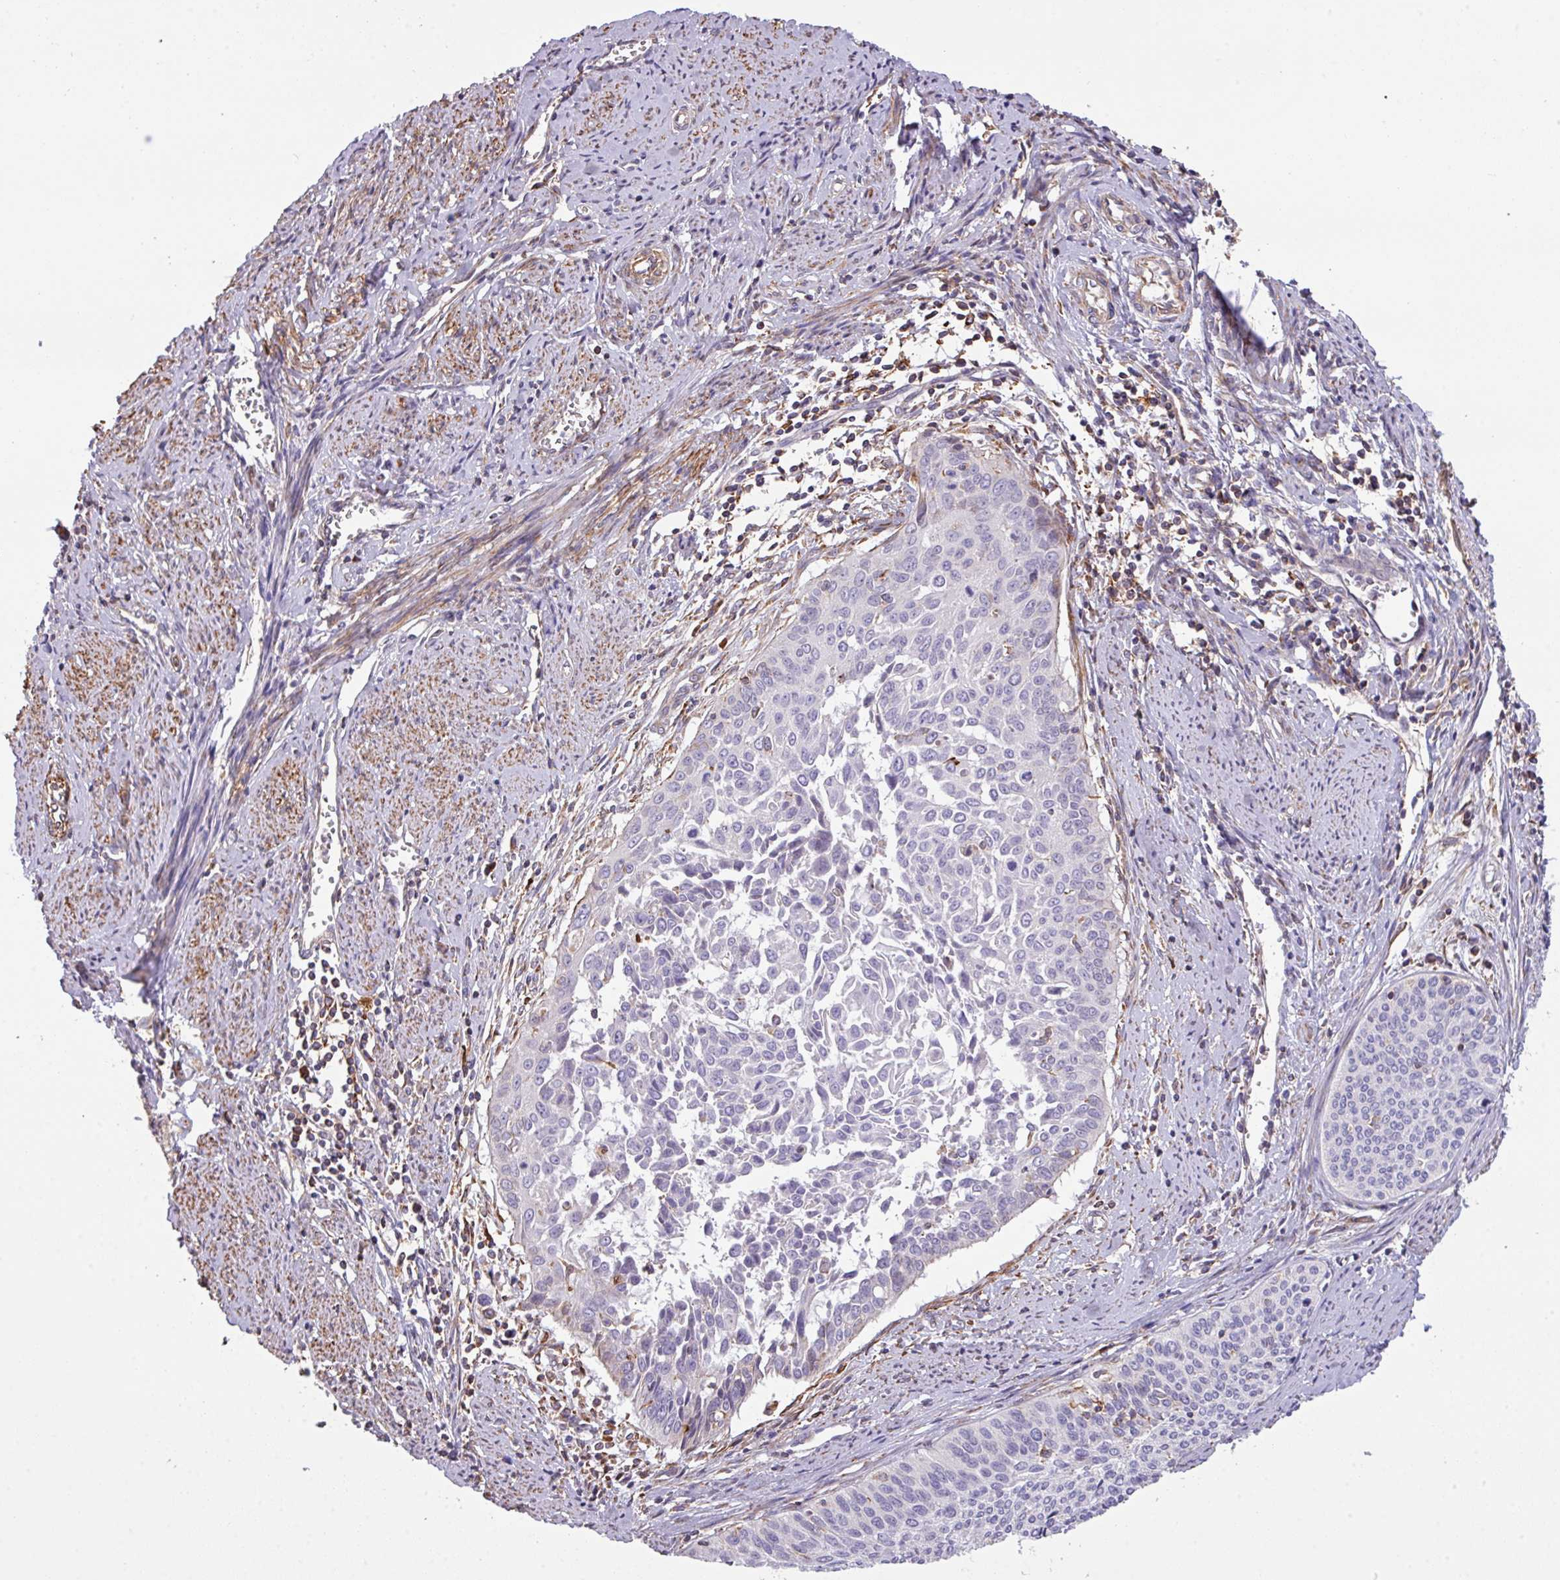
{"staining": {"intensity": "negative", "quantity": "none", "location": "none"}, "tissue": "cervical cancer", "cell_type": "Tumor cells", "image_type": "cancer", "snomed": [{"axis": "morphology", "description": "Squamous cell carcinoma, NOS"}, {"axis": "topography", "description": "Cervix"}], "caption": "The immunohistochemistry (IHC) micrograph has no significant positivity in tumor cells of cervical cancer (squamous cell carcinoma) tissue.", "gene": "LRRC41", "patient": {"sex": "female", "age": 55}}